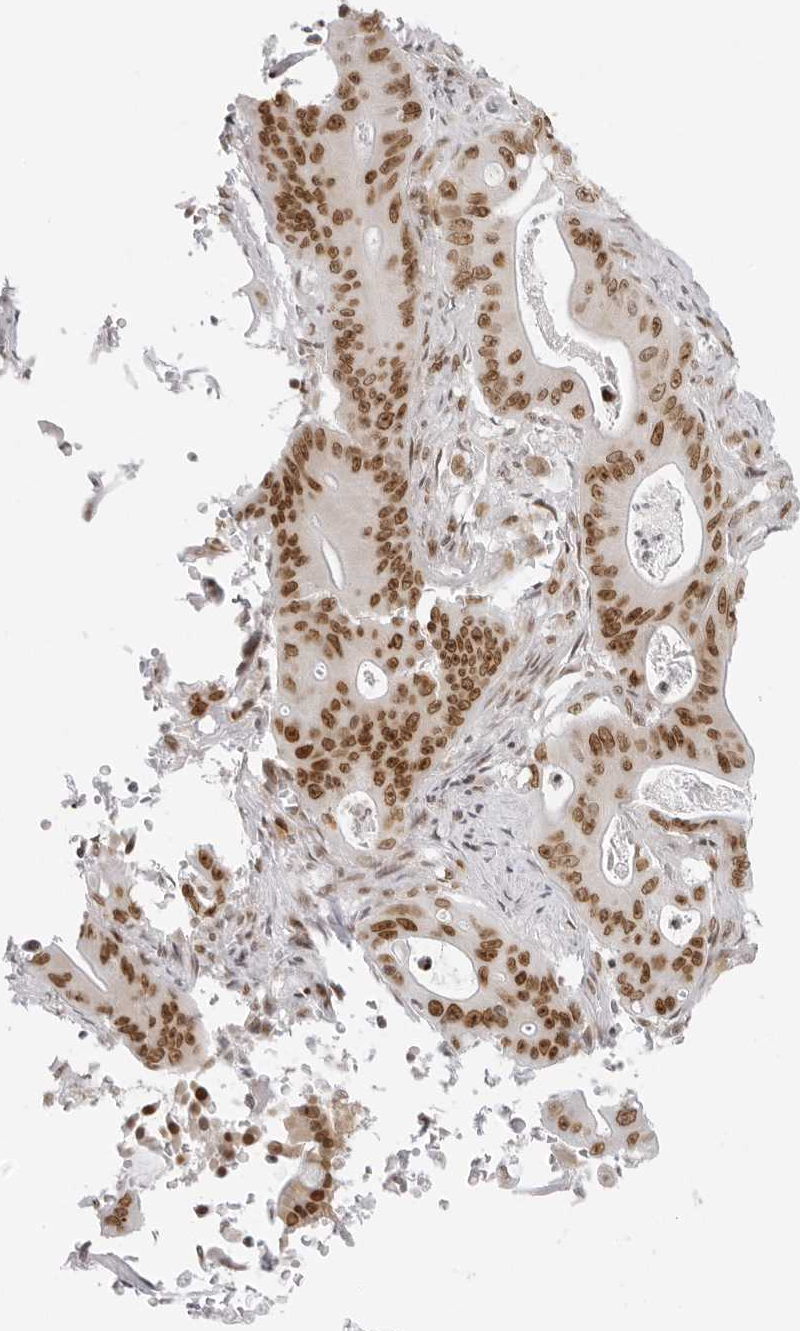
{"staining": {"intensity": "moderate", "quantity": ">75%", "location": "nuclear"}, "tissue": "pancreatic cancer", "cell_type": "Tumor cells", "image_type": "cancer", "snomed": [{"axis": "morphology", "description": "Normal tissue, NOS"}, {"axis": "topography", "description": "Lymph node"}], "caption": "A medium amount of moderate nuclear expression is present in approximately >75% of tumor cells in pancreatic cancer tissue.", "gene": "RCC1", "patient": {"sex": "male", "age": 62}}